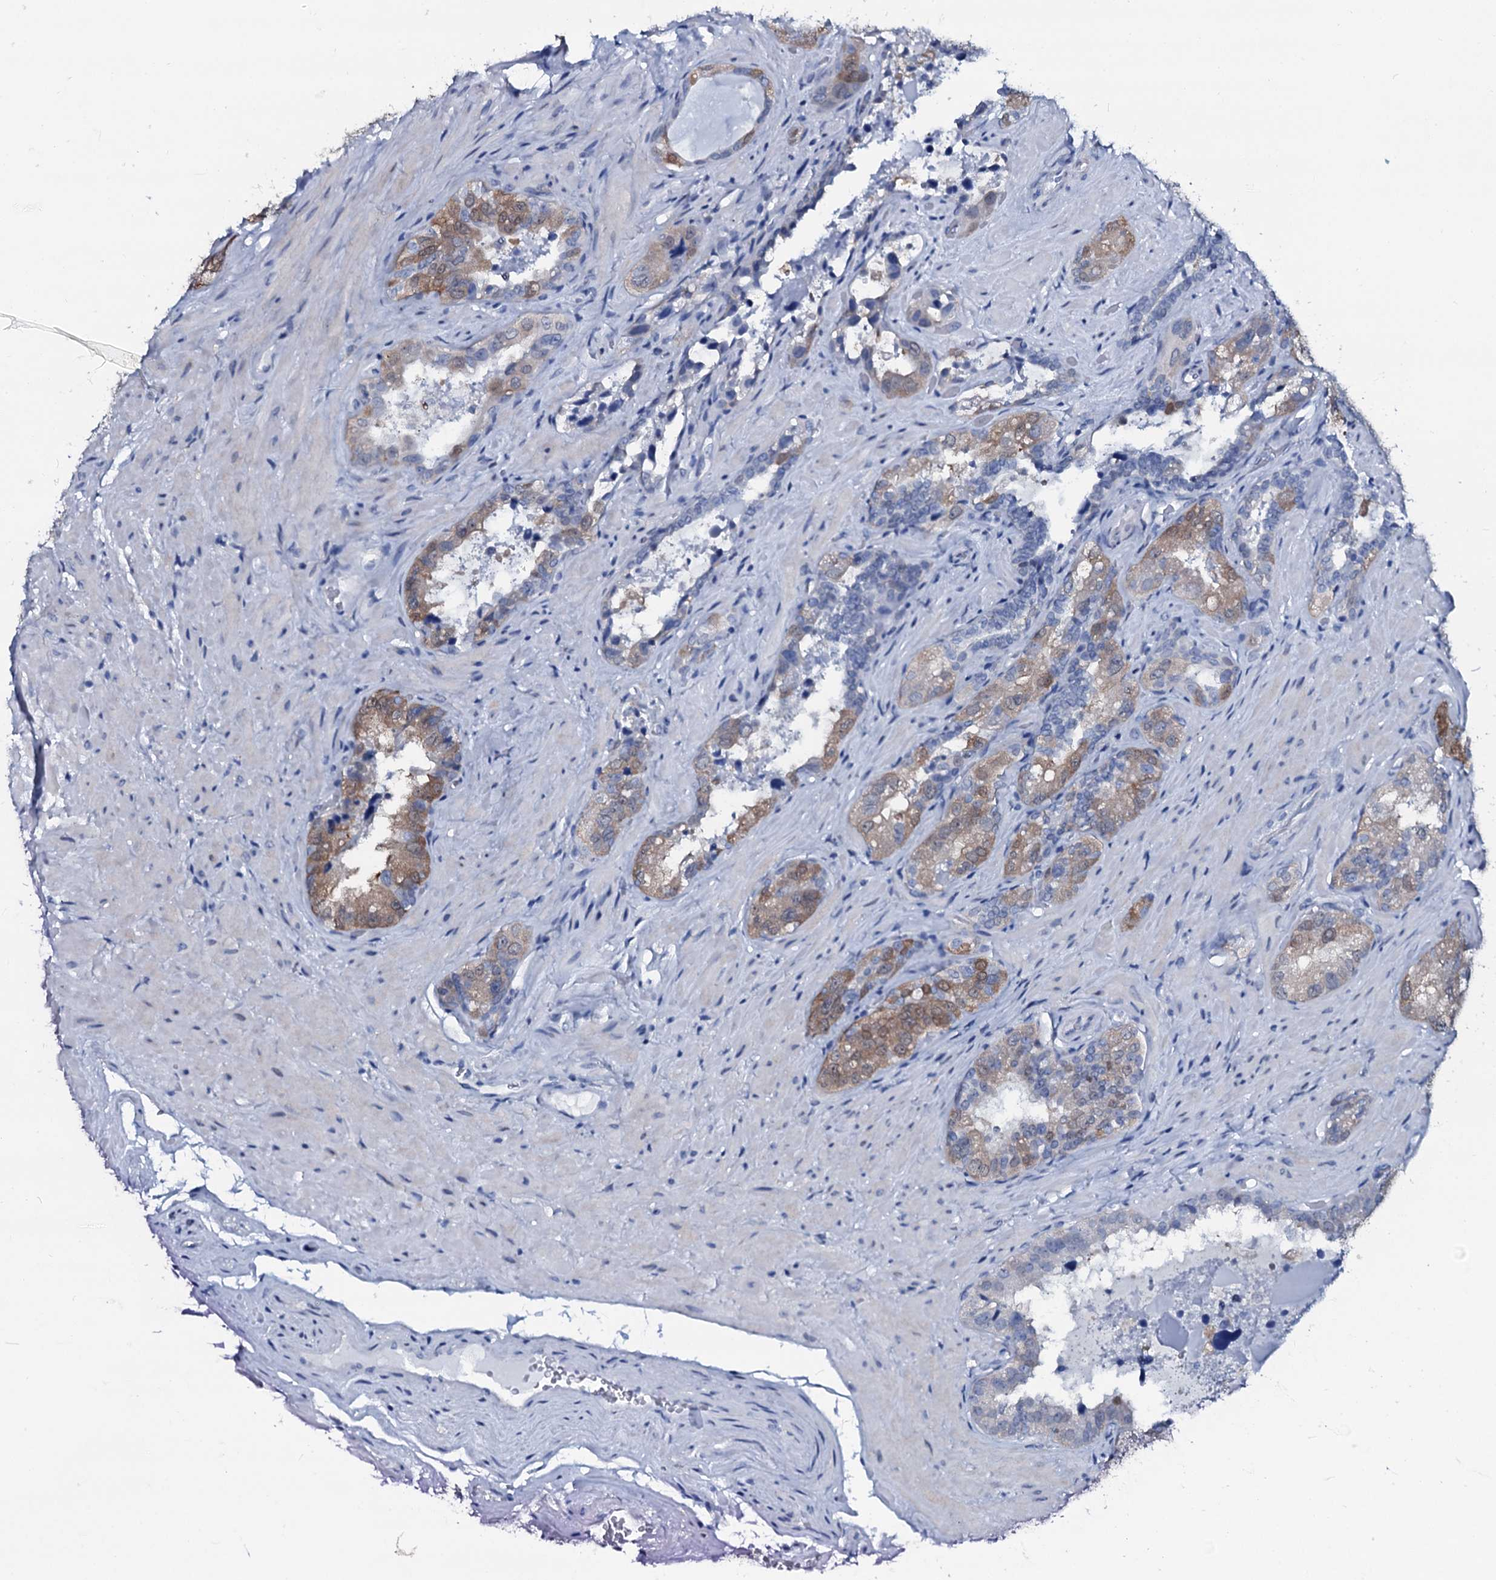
{"staining": {"intensity": "moderate", "quantity": "25%-75%", "location": "cytoplasmic/membranous"}, "tissue": "seminal vesicle", "cell_type": "Glandular cells", "image_type": "normal", "snomed": [{"axis": "morphology", "description": "Normal tissue, NOS"}, {"axis": "topography", "description": "Seminal veicle"}, {"axis": "topography", "description": "Peripheral nerve tissue"}], "caption": "The immunohistochemical stain highlights moderate cytoplasmic/membranous positivity in glandular cells of unremarkable seminal vesicle. The staining was performed using DAB (3,3'-diaminobenzidine) to visualize the protein expression in brown, while the nuclei were stained in blue with hematoxylin (Magnification: 20x).", "gene": "SLC4A7", "patient": {"sex": "male", "age": 67}}